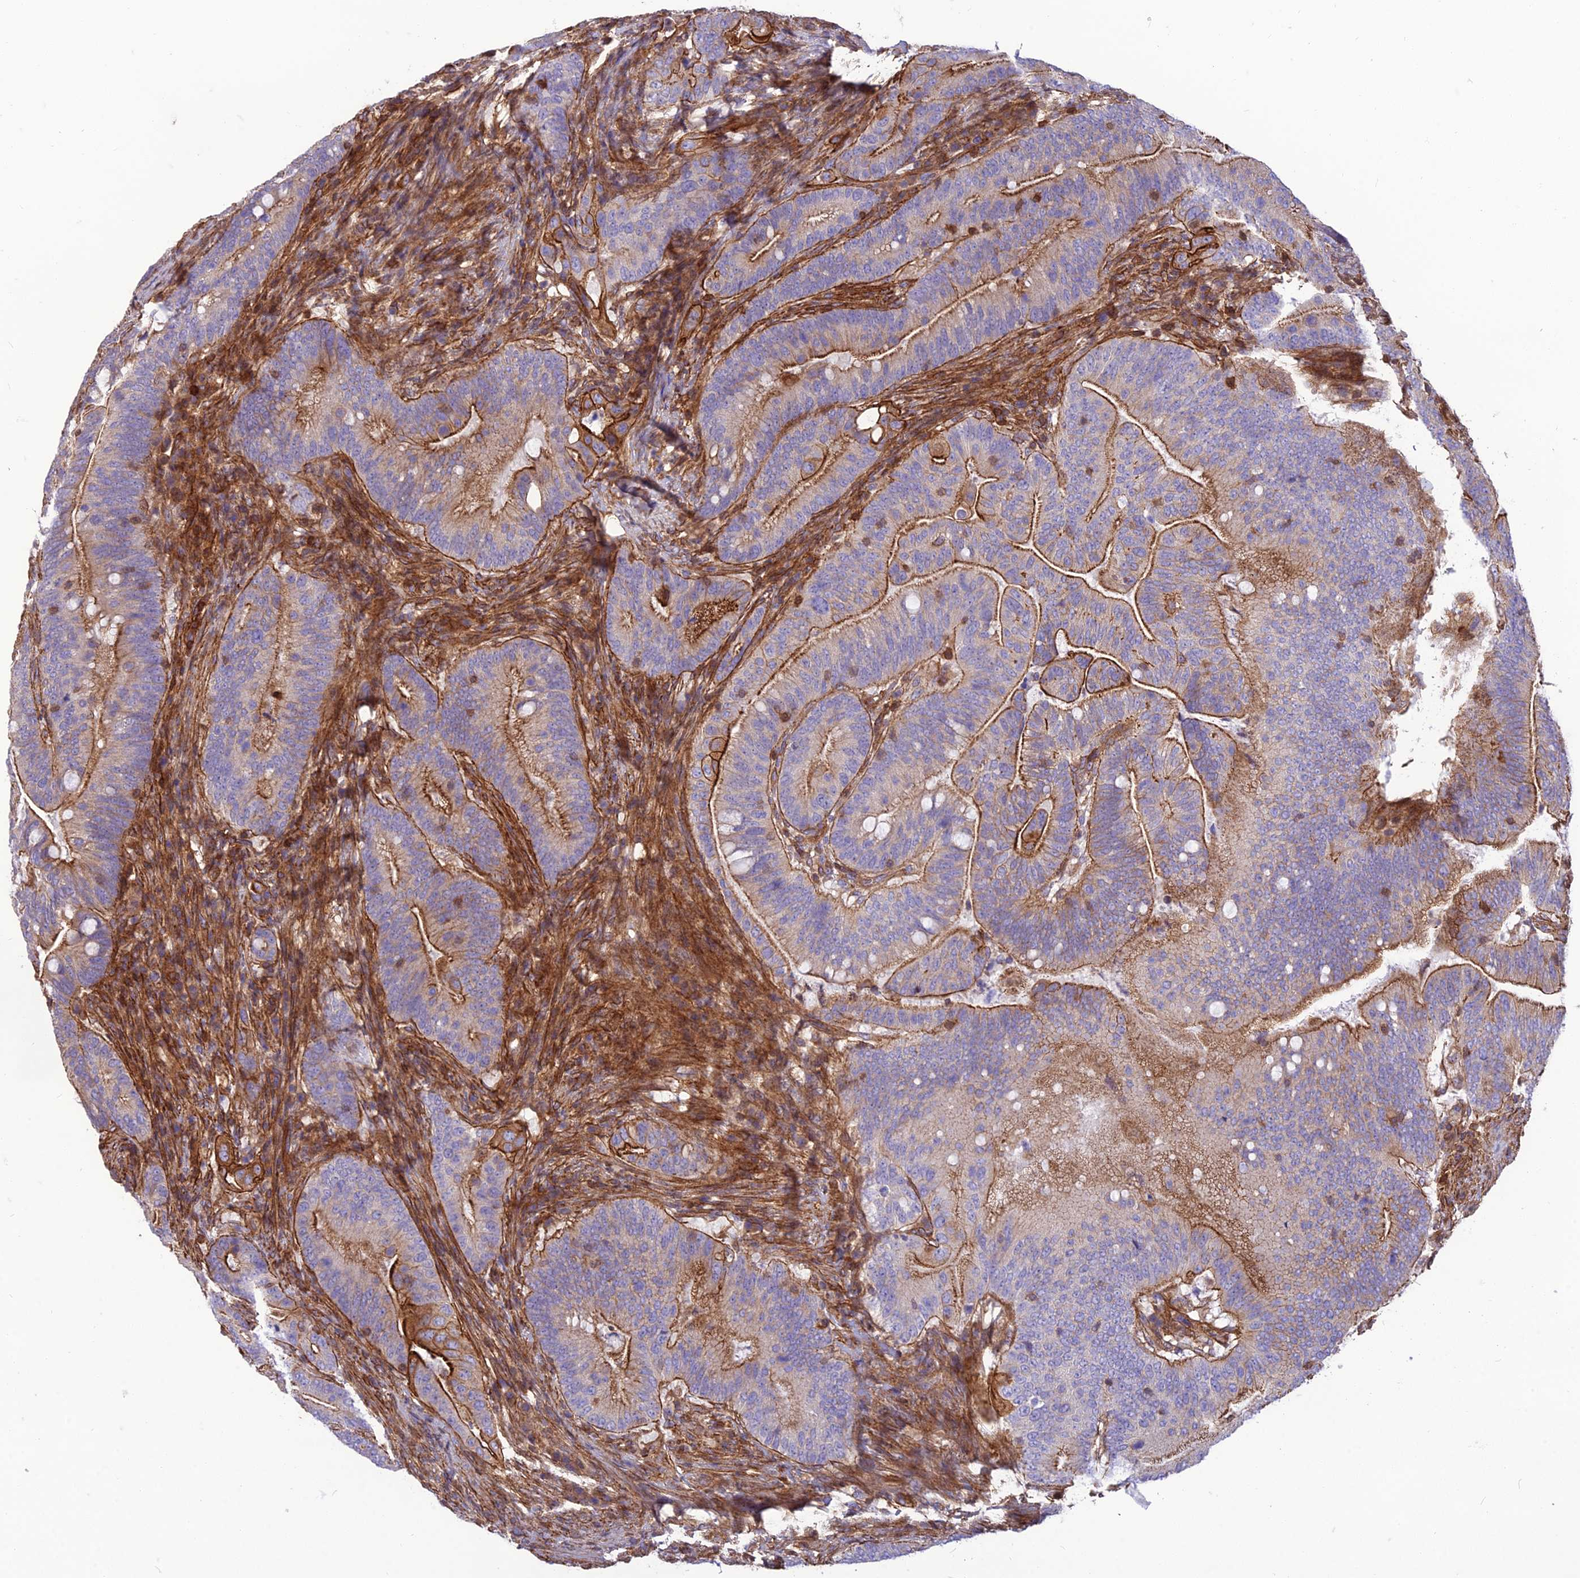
{"staining": {"intensity": "moderate", "quantity": "25%-75%", "location": "cytoplasmic/membranous"}, "tissue": "colorectal cancer", "cell_type": "Tumor cells", "image_type": "cancer", "snomed": [{"axis": "morphology", "description": "Adenocarcinoma, NOS"}, {"axis": "topography", "description": "Colon"}], "caption": "Immunohistochemistry (IHC) histopathology image of neoplastic tissue: human colorectal cancer stained using immunohistochemistry (IHC) shows medium levels of moderate protein expression localized specifically in the cytoplasmic/membranous of tumor cells, appearing as a cytoplasmic/membranous brown color.", "gene": "HPSE2", "patient": {"sex": "female", "age": 66}}